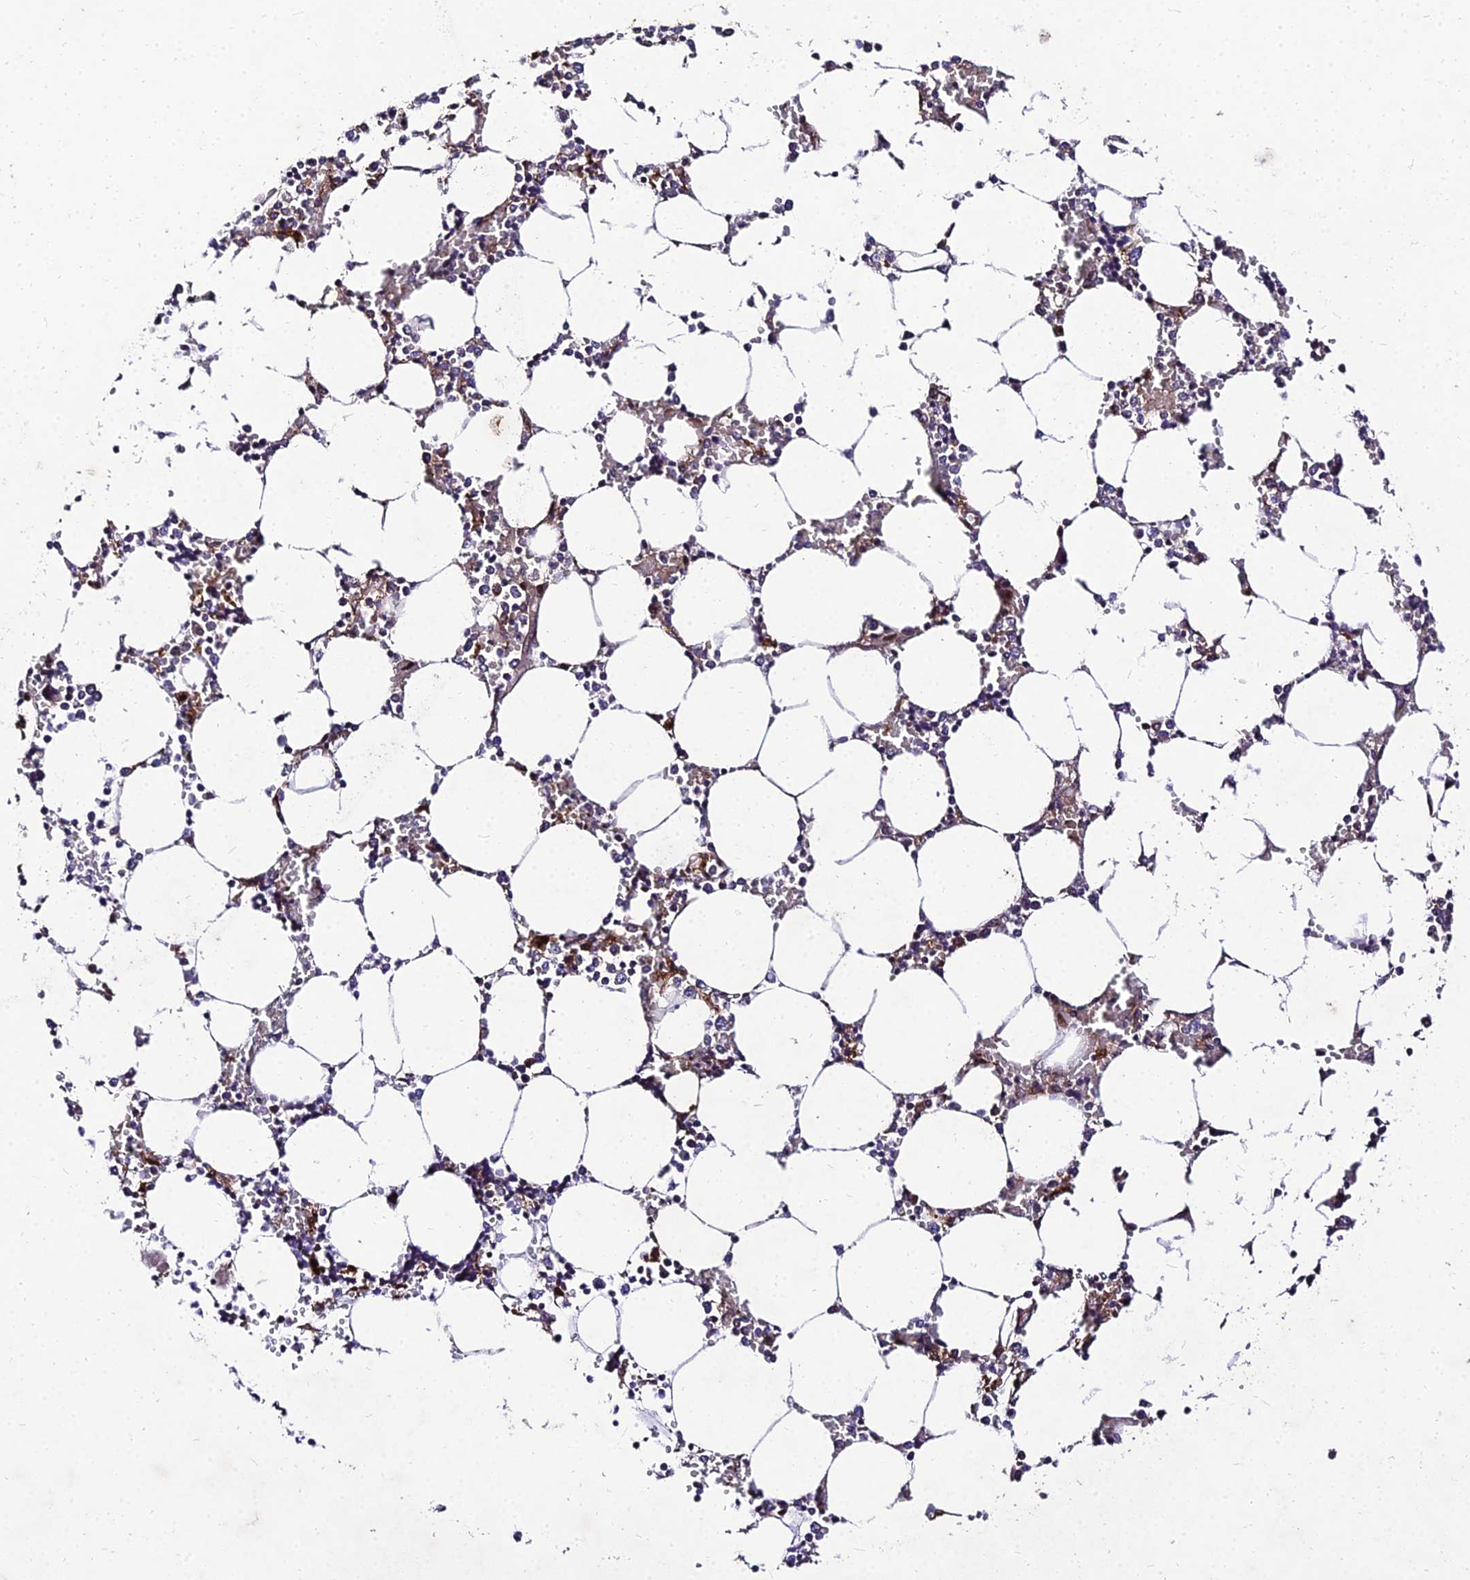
{"staining": {"intensity": "moderate", "quantity": "<25%", "location": "cytoplasmic/membranous,nuclear"}, "tissue": "bone marrow", "cell_type": "Hematopoietic cells", "image_type": "normal", "snomed": [{"axis": "morphology", "description": "Normal tissue, NOS"}, {"axis": "topography", "description": "Bone marrow"}], "caption": "Immunohistochemical staining of unremarkable human bone marrow shows <25% levels of moderate cytoplasmic/membranous,nuclear protein staining in approximately <25% of hematopoietic cells. (DAB (3,3'-diaminobenzidine) IHC, brown staining for protein, blue staining for nuclei).", "gene": "MKKS", "patient": {"sex": "male", "age": 64}}